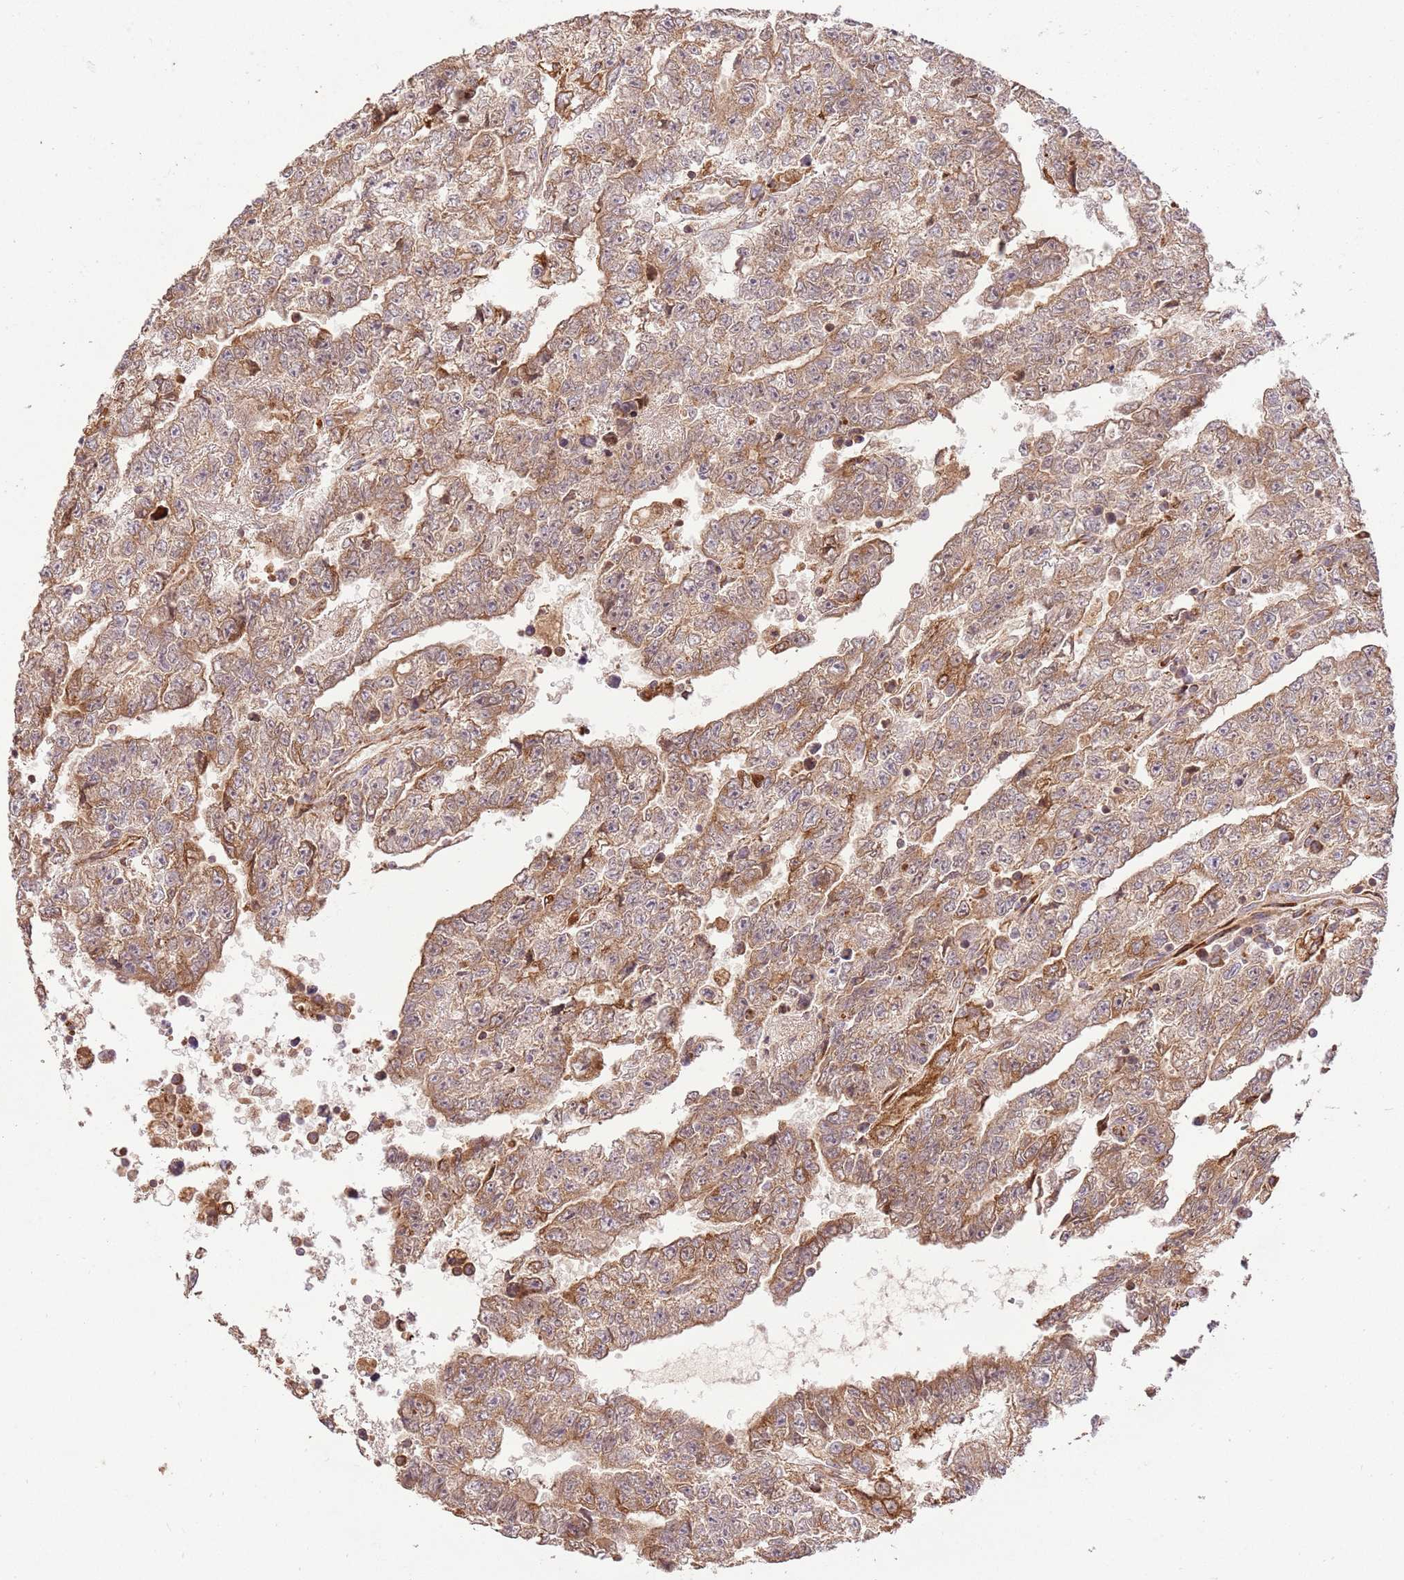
{"staining": {"intensity": "moderate", "quantity": ">75%", "location": "cytoplasmic/membranous"}, "tissue": "testis cancer", "cell_type": "Tumor cells", "image_type": "cancer", "snomed": [{"axis": "morphology", "description": "Carcinoma, Embryonal, NOS"}, {"axis": "topography", "description": "Testis"}], "caption": "Protein staining displays moderate cytoplasmic/membranous staining in approximately >75% of tumor cells in testis cancer (embryonal carcinoma).", "gene": "SPATA2L", "patient": {"sex": "male", "age": 25}}